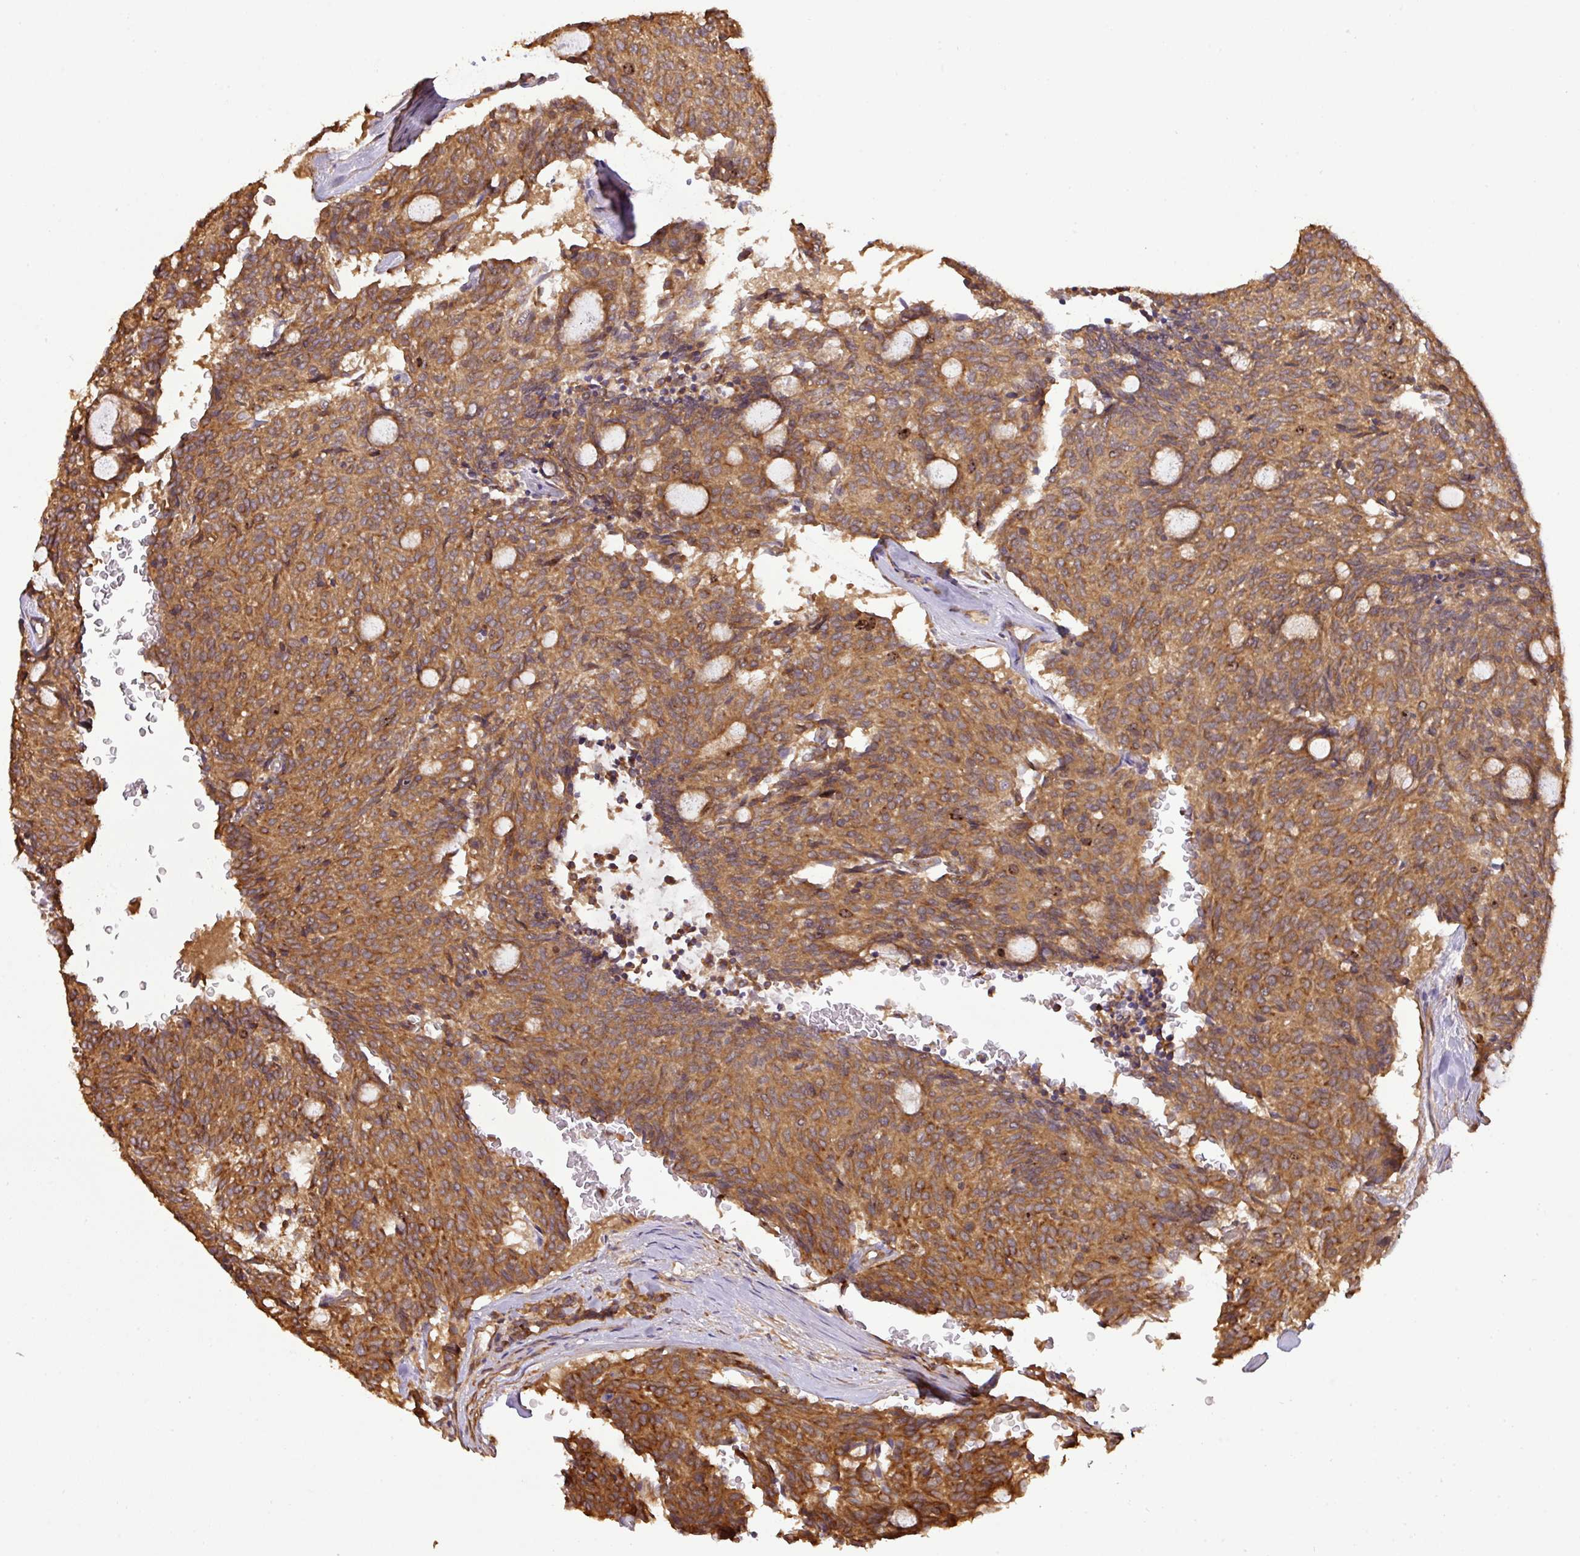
{"staining": {"intensity": "moderate", "quantity": ">75%", "location": "cytoplasmic/membranous"}, "tissue": "carcinoid", "cell_type": "Tumor cells", "image_type": "cancer", "snomed": [{"axis": "morphology", "description": "Carcinoid, malignant, NOS"}, {"axis": "topography", "description": "Pancreas"}], "caption": "The image reveals staining of carcinoid (malignant), revealing moderate cytoplasmic/membranous protein staining (brown color) within tumor cells. (DAB (3,3'-diaminobenzidine) IHC with brightfield microscopy, high magnification).", "gene": "VENTX", "patient": {"sex": "female", "age": 54}}